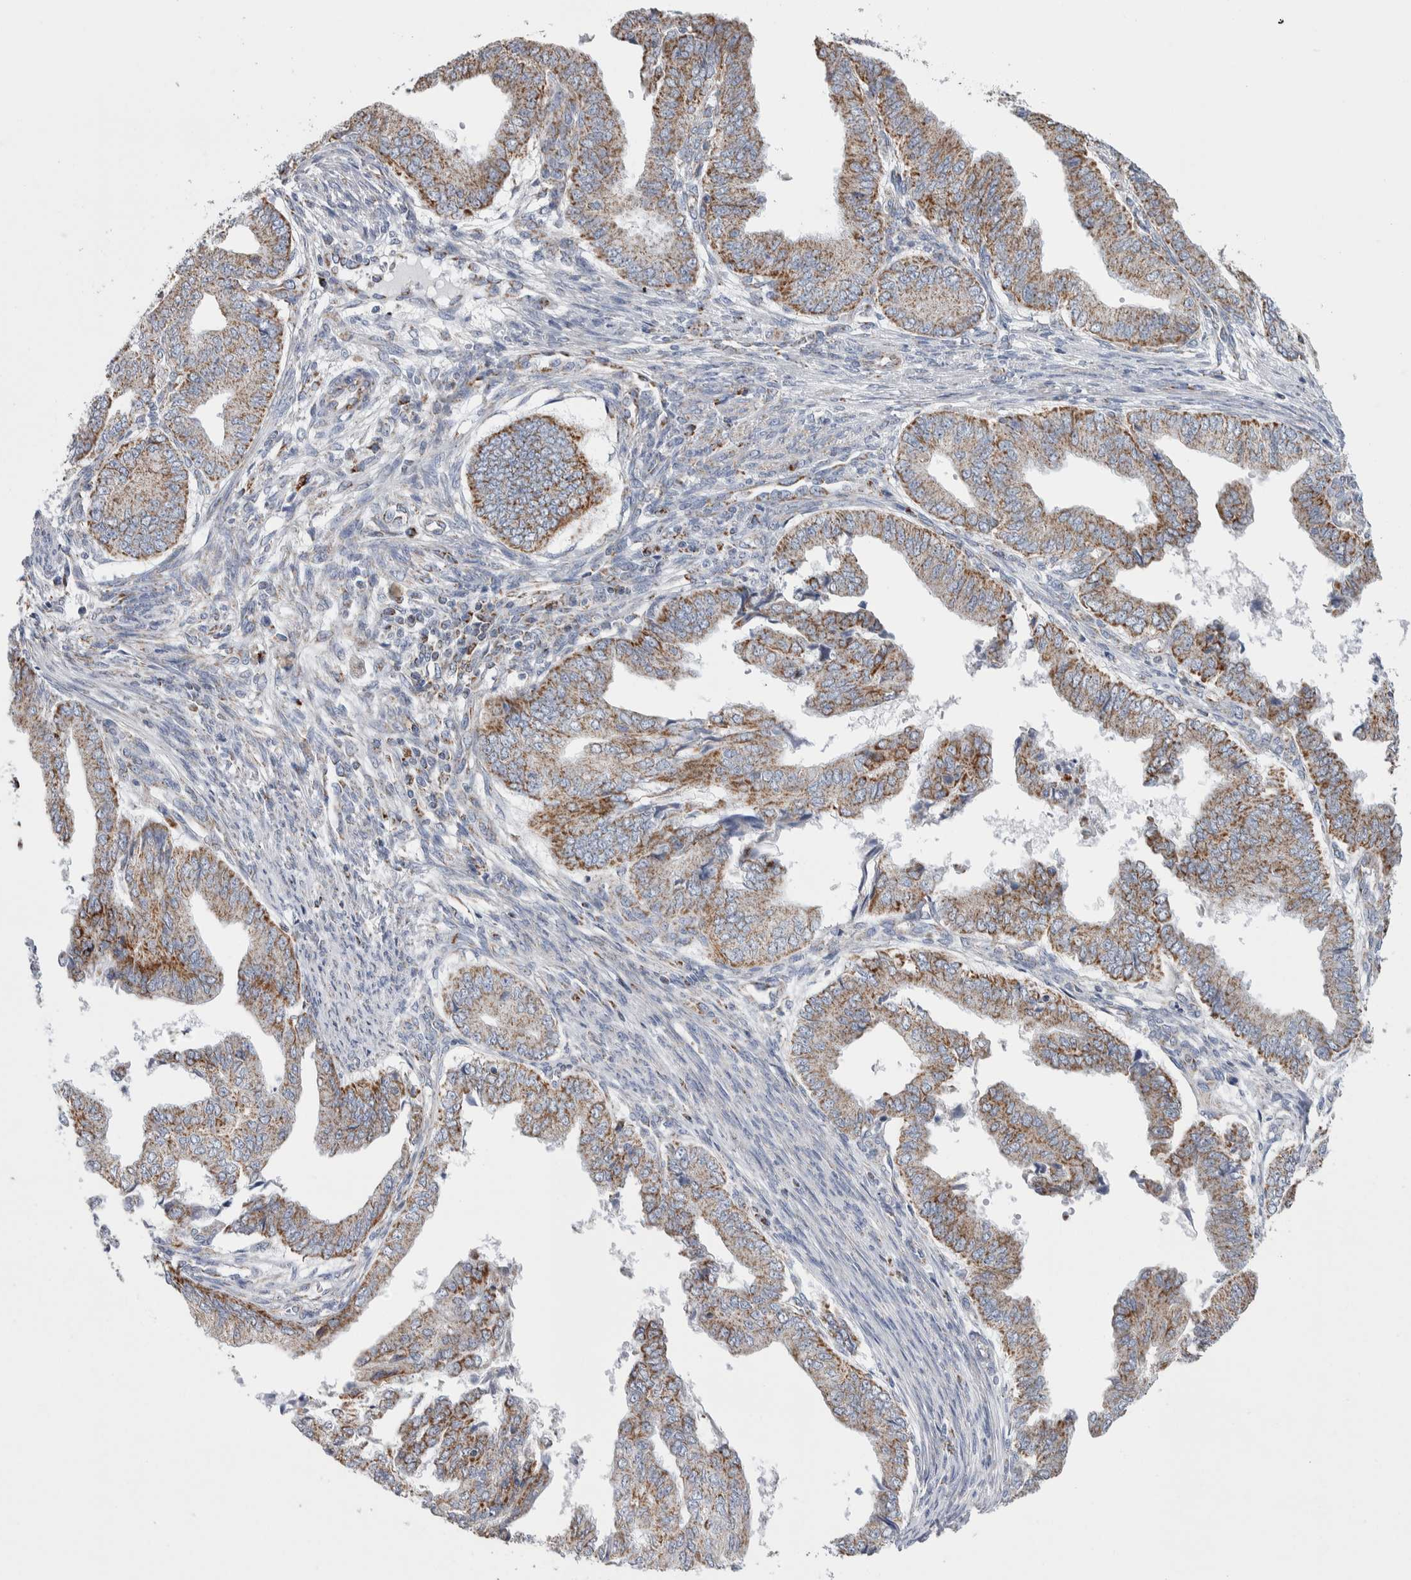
{"staining": {"intensity": "moderate", "quantity": "25%-75%", "location": "cytoplasmic/membranous"}, "tissue": "endometrial cancer", "cell_type": "Tumor cells", "image_type": "cancer", "snomed": [{"axis": "morphology", "description": "Polyp, NOS"}, {"axis": "morphology", "description": "Adenocarcinoma, NOS"}, {"axis": "morphology", "description": "Adenoma, NOS"}, {"axis": "topography", "description": "Endometrium"}], "caption": "Approximately 25%-75% of tumor cells in adenocarcinoma (endometrial) demonstrate moderate cytoplasmic/membranous protein staining as visualized by brown immunohistochemical staining.", "gene": "ETFA", "patient": {"sex": "female", "age": 79}}